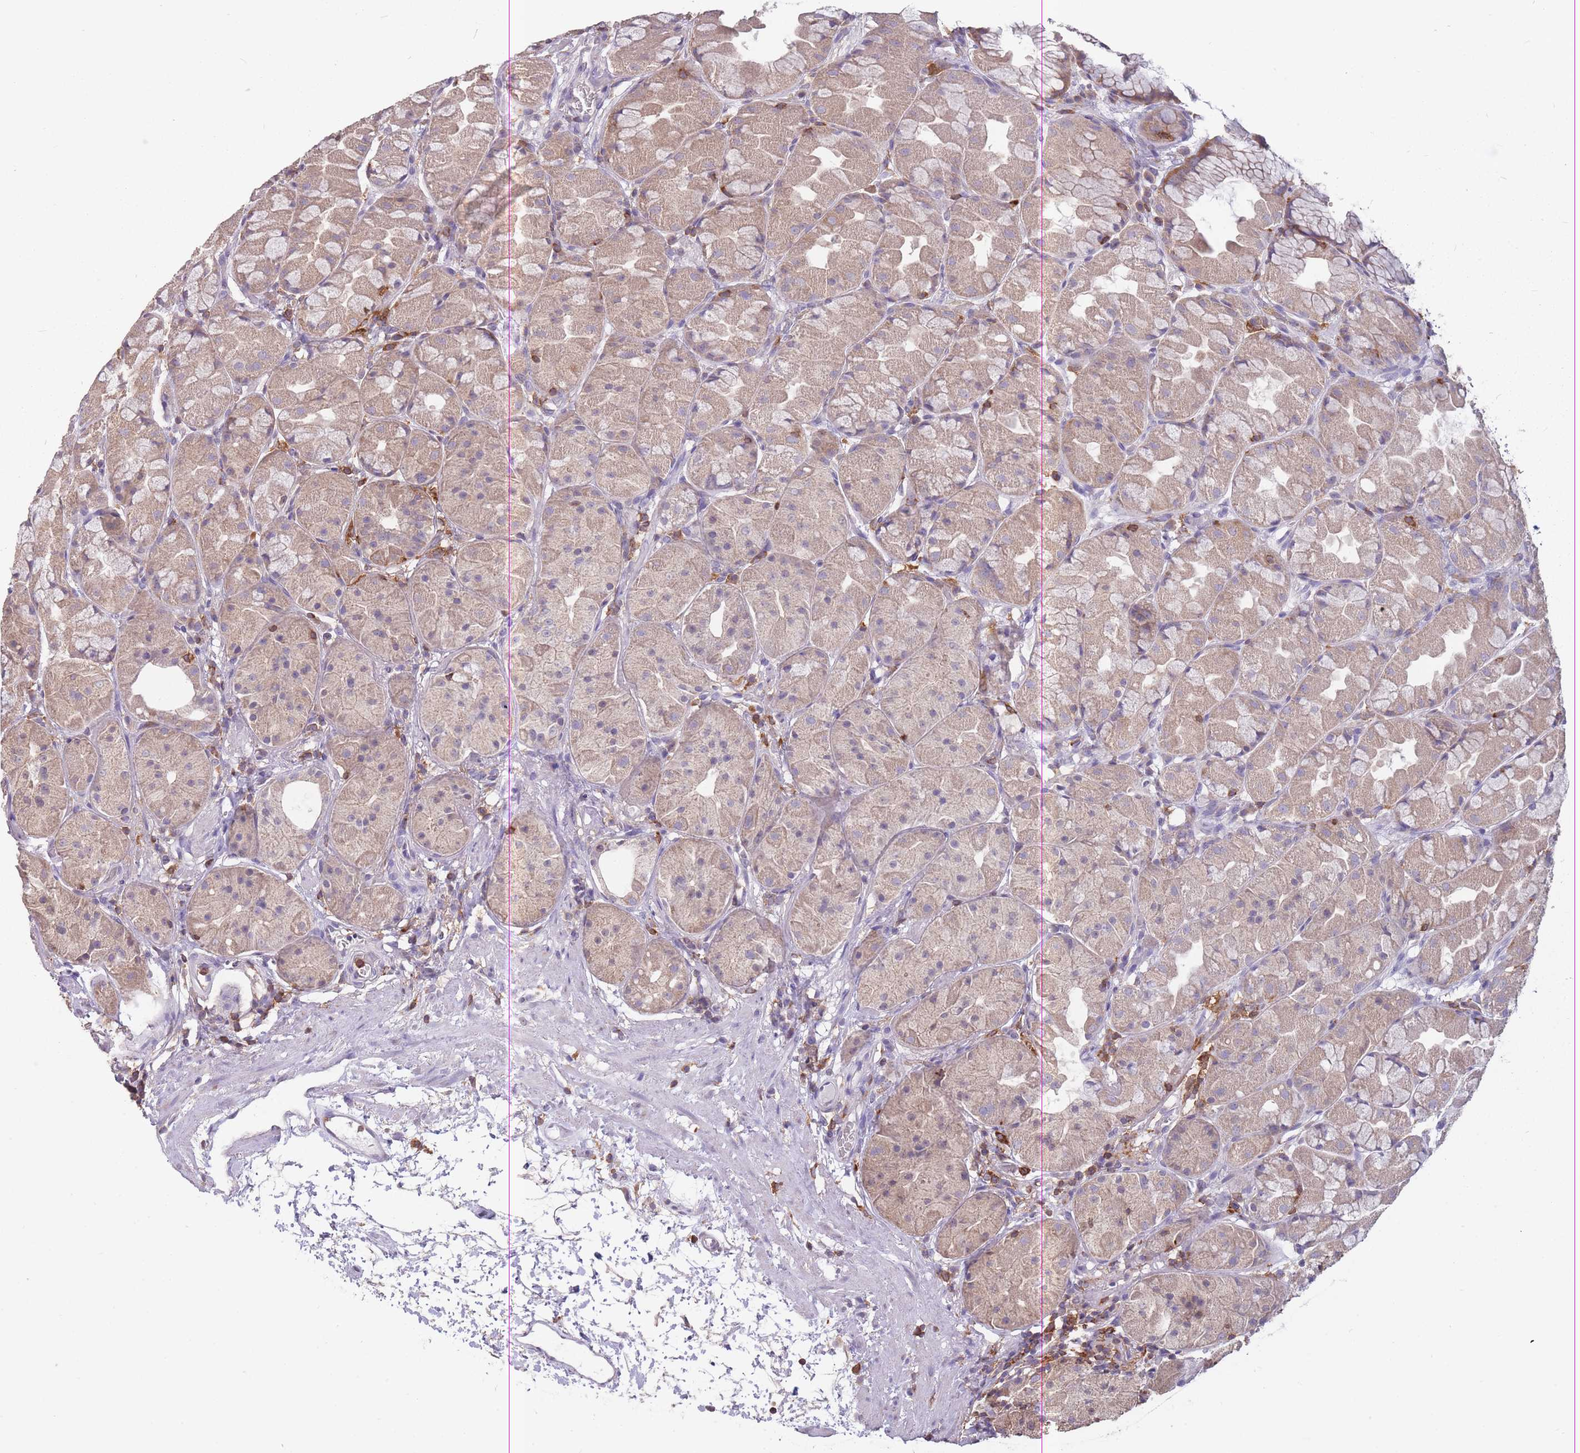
{"staining": {"intensity": "moderate", "quantity": ">75%", "location": "cytoplasmic/membranous"}, "tissue": "stomach", "cell_type": "Glandular cells", "image_type": "normal", "snomed": [{"axis": "morphology", "description": "Normal tissue, NOS"}, {"axis": "topography", "description": "Stomach"}], "caption": "Immunohistochemical staining of normal human stomach demonstrates >75% levels of moderate cytoplasmic/membranous protein expression in approximately >75% of glandular cells. The staining was performed using DAB (3,3'-diaminobenzidine), with brown indicating positive protein expression. Nuclei are stained blue with hematoxylin.", "gene": "GMIP", "patient": {"sex": "male", "age": 57}}